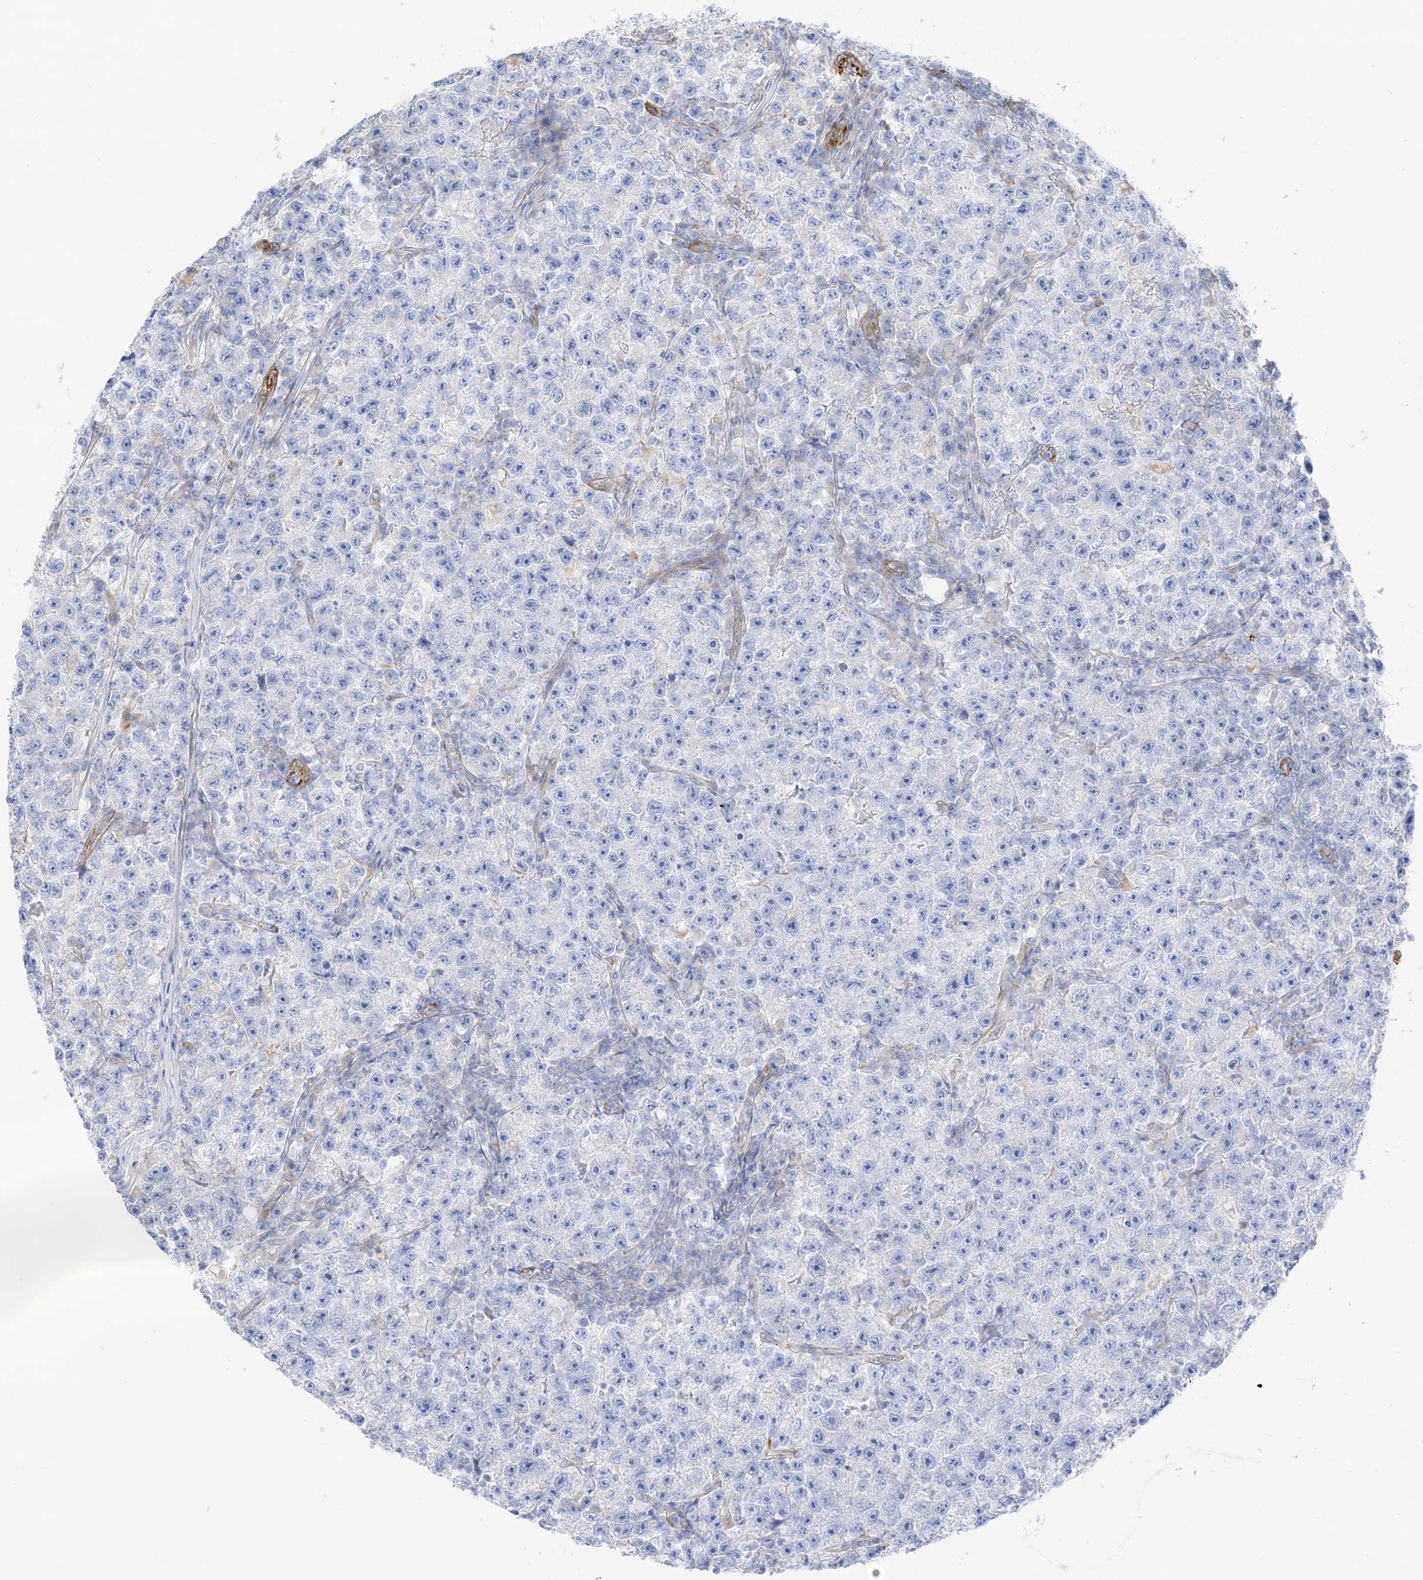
{"staining": {"intensity": "negative", "quantity": "none", "location": "none"}, "tissue": "testis cancer", "cell_type": "Tumor cells", "image_type": "cancer", "snomed": [{"axis": "morphology", "description": "Seminoma, NOS"}, {"axis": "topography", "description": "Testis"}], "caption": "Micrograph shows no significant protein staining in tumor cells of testis seminoma. The staining was performed using DAB to visualize the protein expression in brown, while the nuclei were stained in blue with hematoxylin (Magnification: 20x).", "gene": "PID1", "patient": {"sex": "male", "age": 22}}